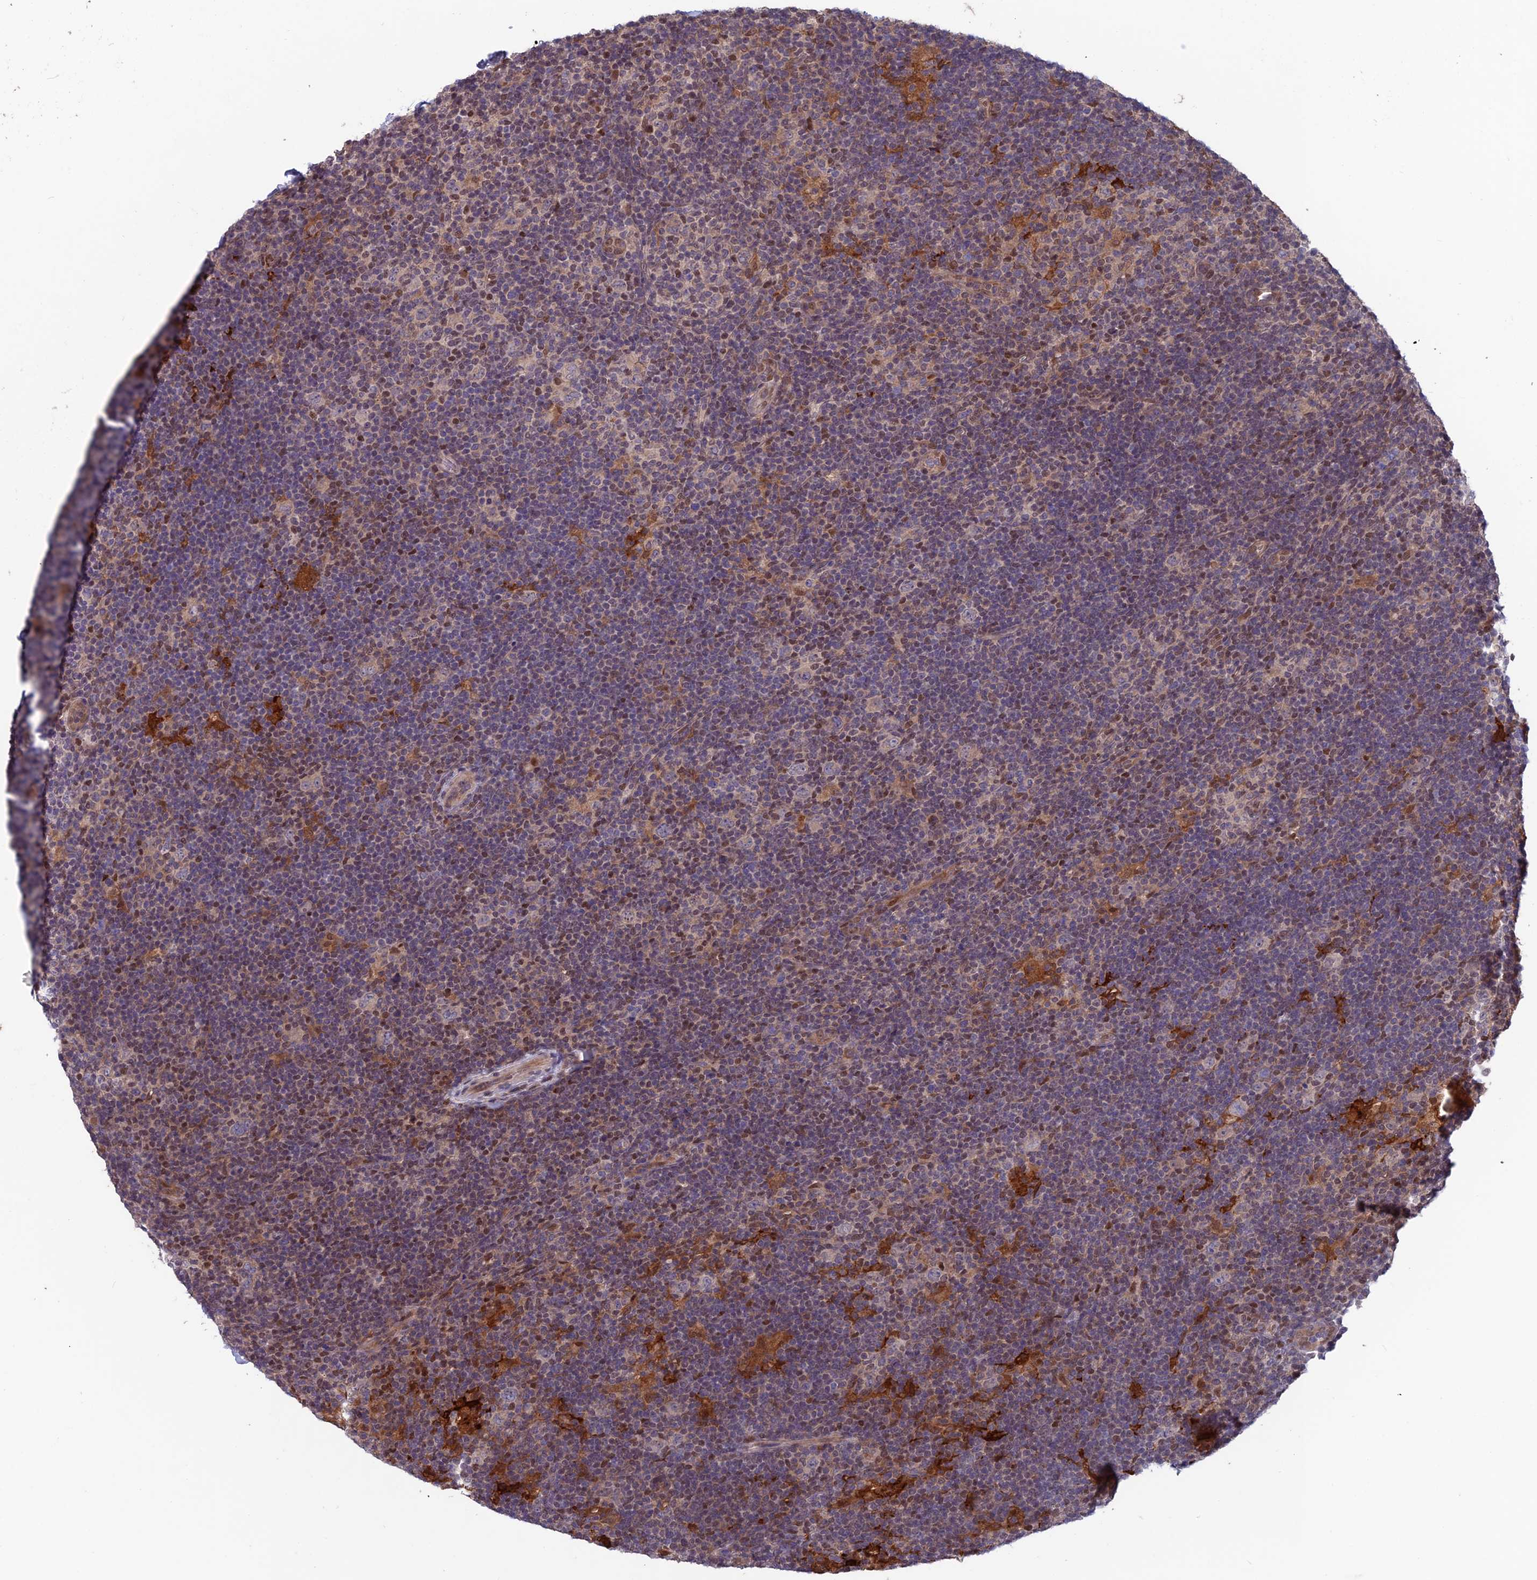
{"staining": {"intensity": "negative", "quantity": "none", "location": "none"}, "tissue": "lymphoma", "cell_type": "Tumor cells", "image_type": "cancer", "snomed": [{"axis": "morphology", "description": "Hodgkin's disease, NOS"}, {"axis": "topography", "description": "Lymph node"}], "caption": "Tumor cells show no significant protein positivity in lymphoma.", "gene": "MAST2", "patient": {"sex": "female", "age": 57}}